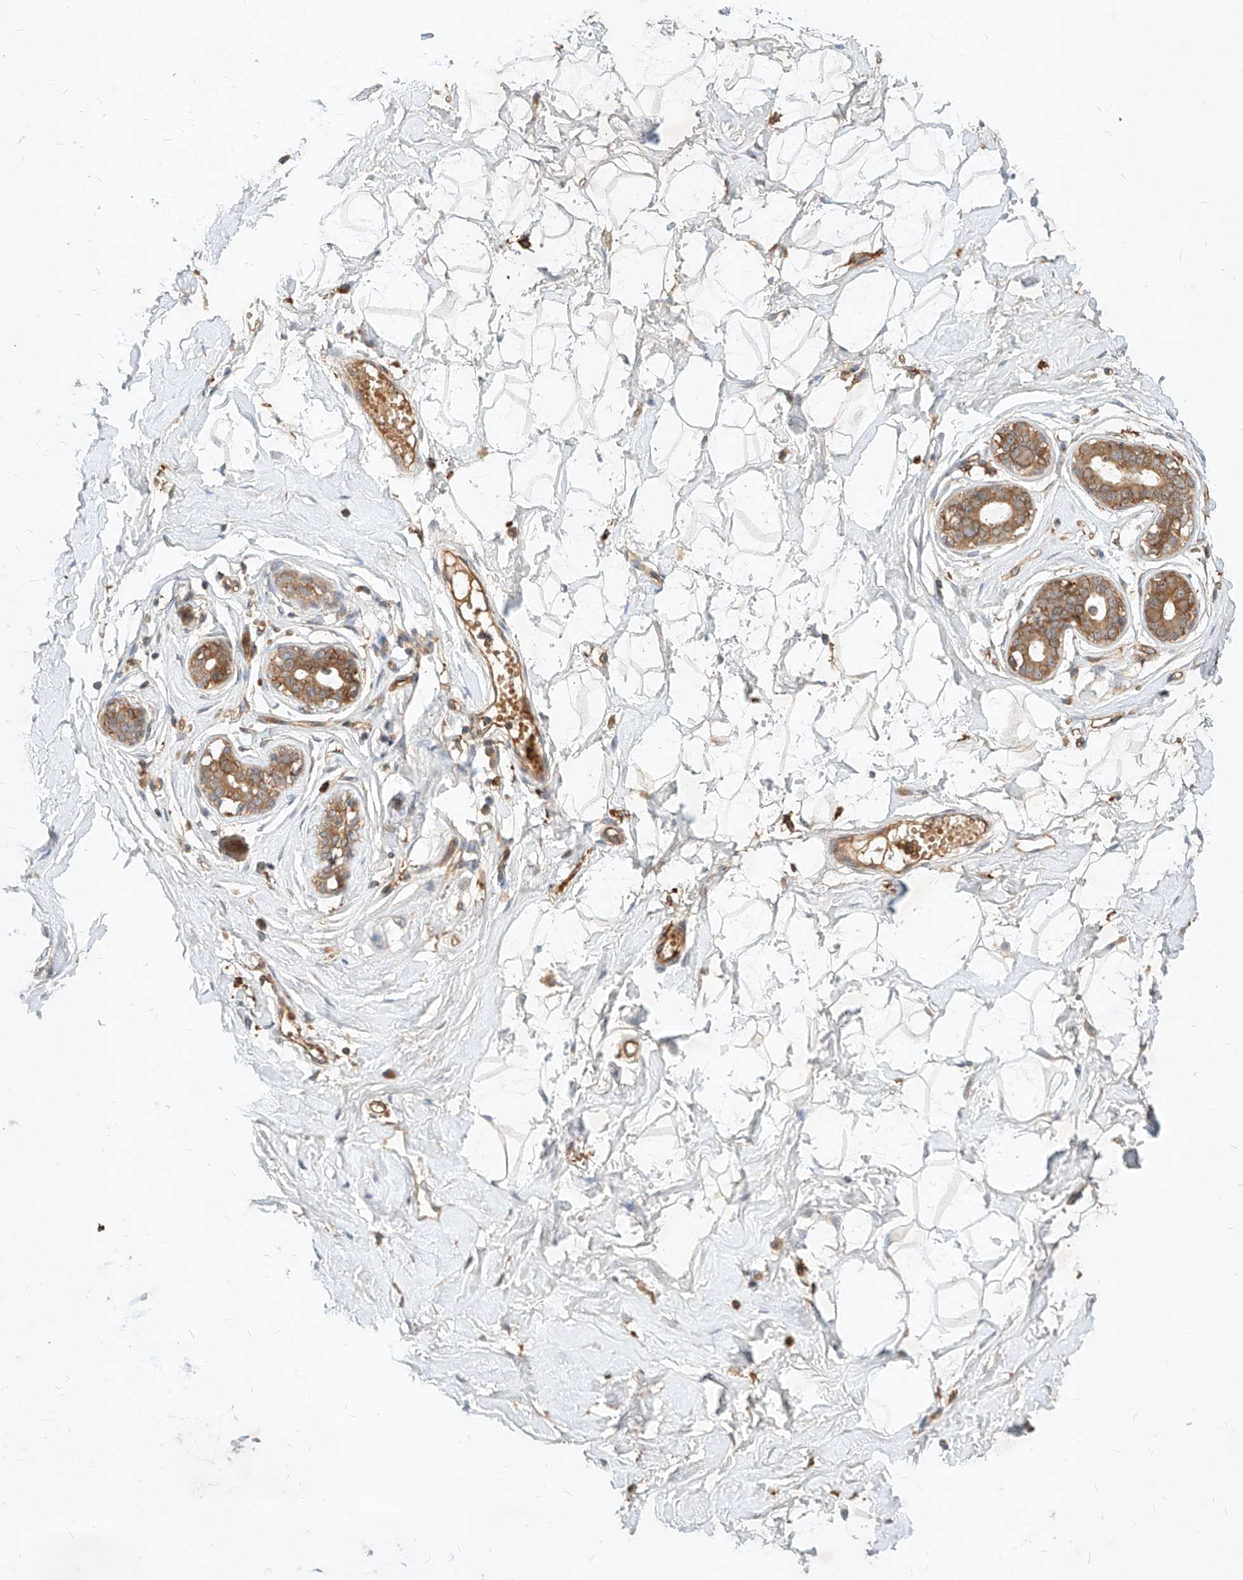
{"staining": {"intensity": "negative", "quantity": "none", "location": "none"}, "tissue": "breast", "cell_type": "Adipocytes", "image_type": "normal", "snomed": [{"axis": "morphology", "description": "Normal tissue, NOS"}, {"axis": "morphology", "description": "Adenoma, NOS"}, {"axis": "topography", "description": "Breast"}], "caption": "Photomicrograph shows no significant protein staining in adipocytes of unremarkable breast.", "gene": "NFAM1", "patient": {"sex": "female", "age": 23}}